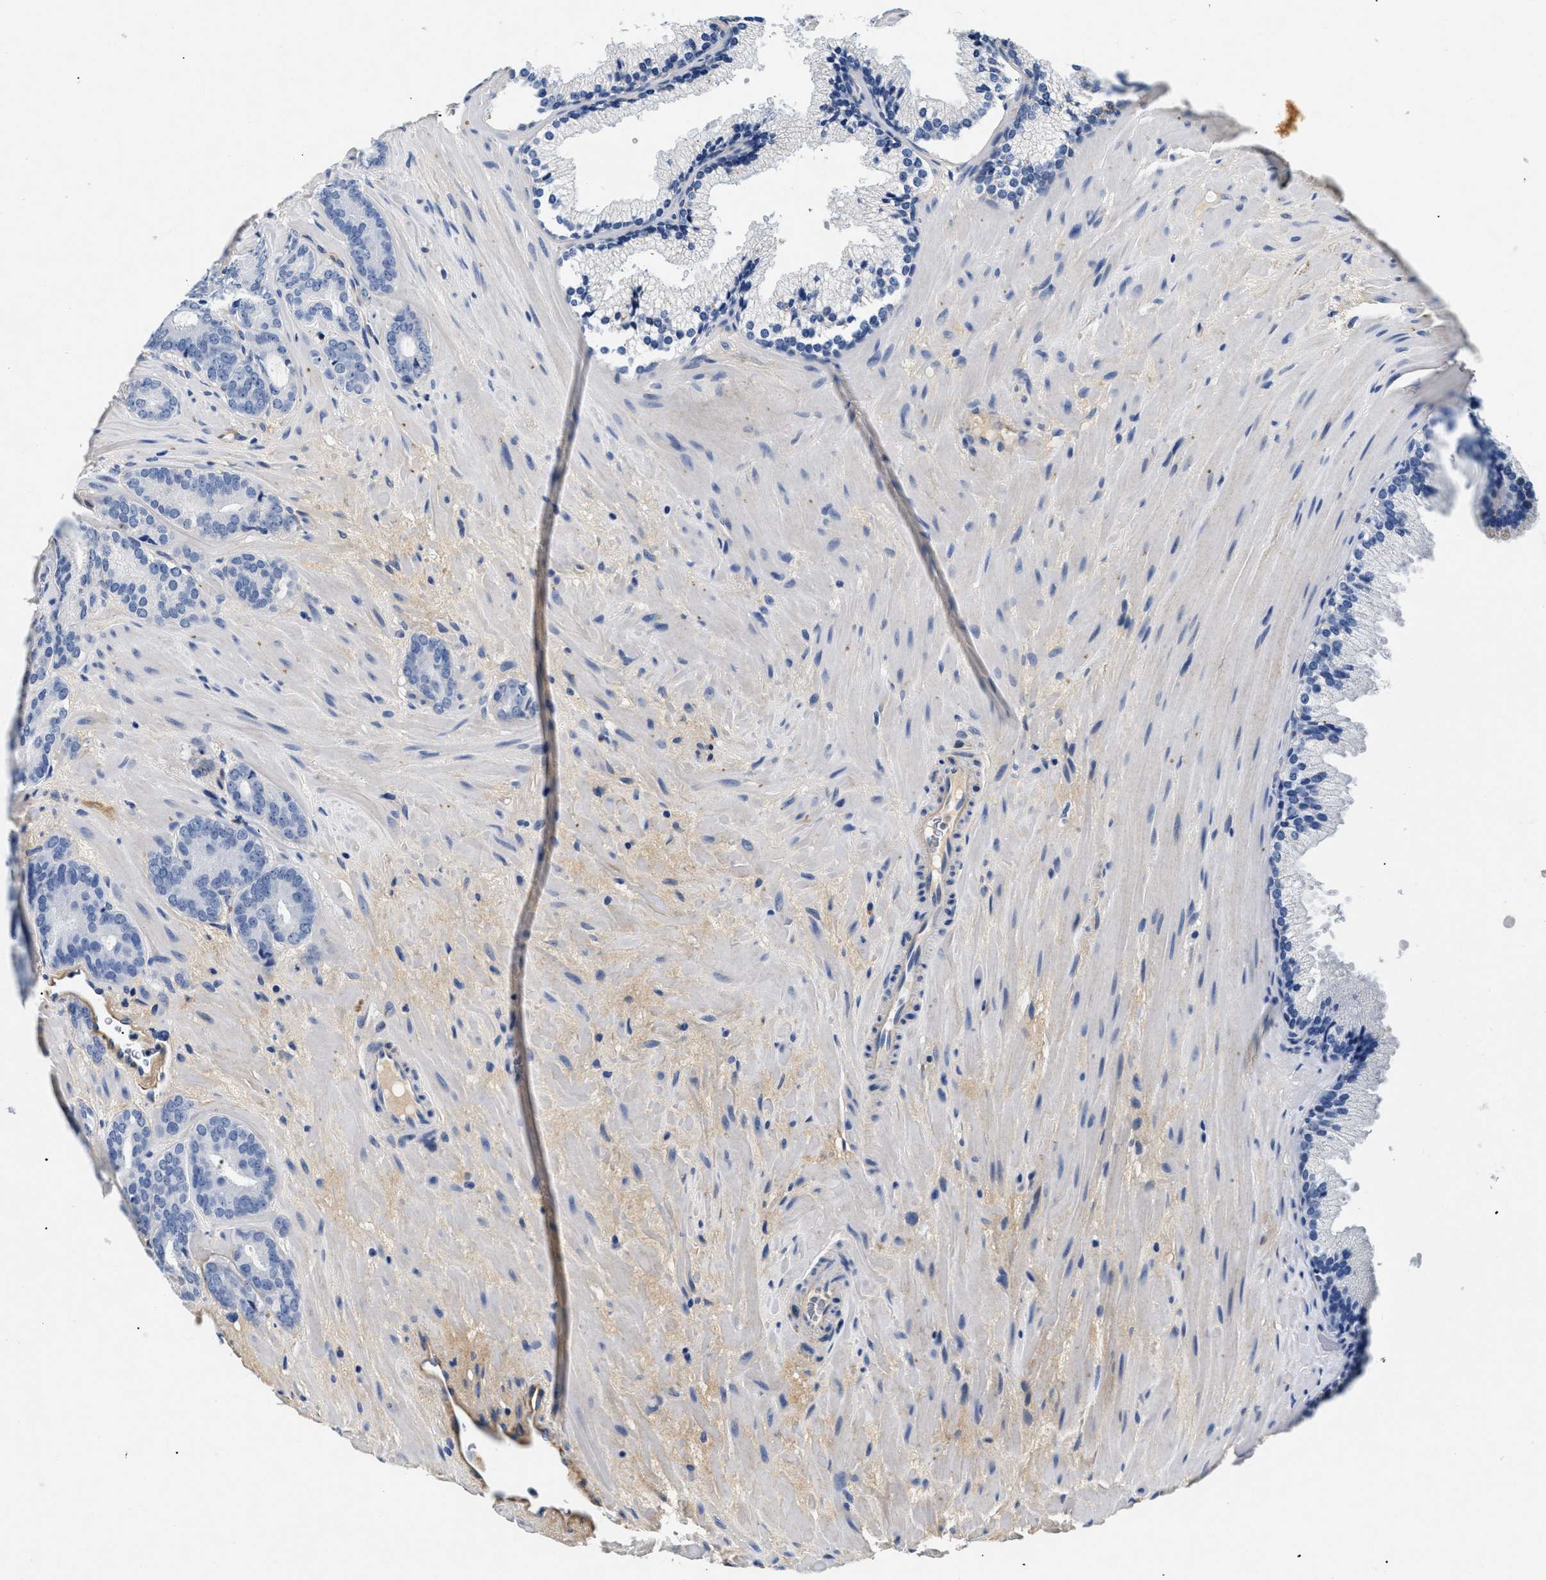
{"staining": {"intensity": "negative", "quantity": "none", "location": "none"}, "tissue": "prostate cancer", "cell_type": "Tumor cells", "image_type": "cancer", "snomed": [{"axis": "morphology", "description": "Adenocarcinoma, Low grade"}, {"axis": "topography", "description": "Prostate"}], "caption": "Tumor cells are negative for brown protein staining in prostate low-grade adenocarcinoma. (DAB (3,3'-diaminobenzidine) immunohistochemistry with hematoxylin counter stain).", "gene": "LAMA3", "patient": {"sex": "male", "age": 63}}